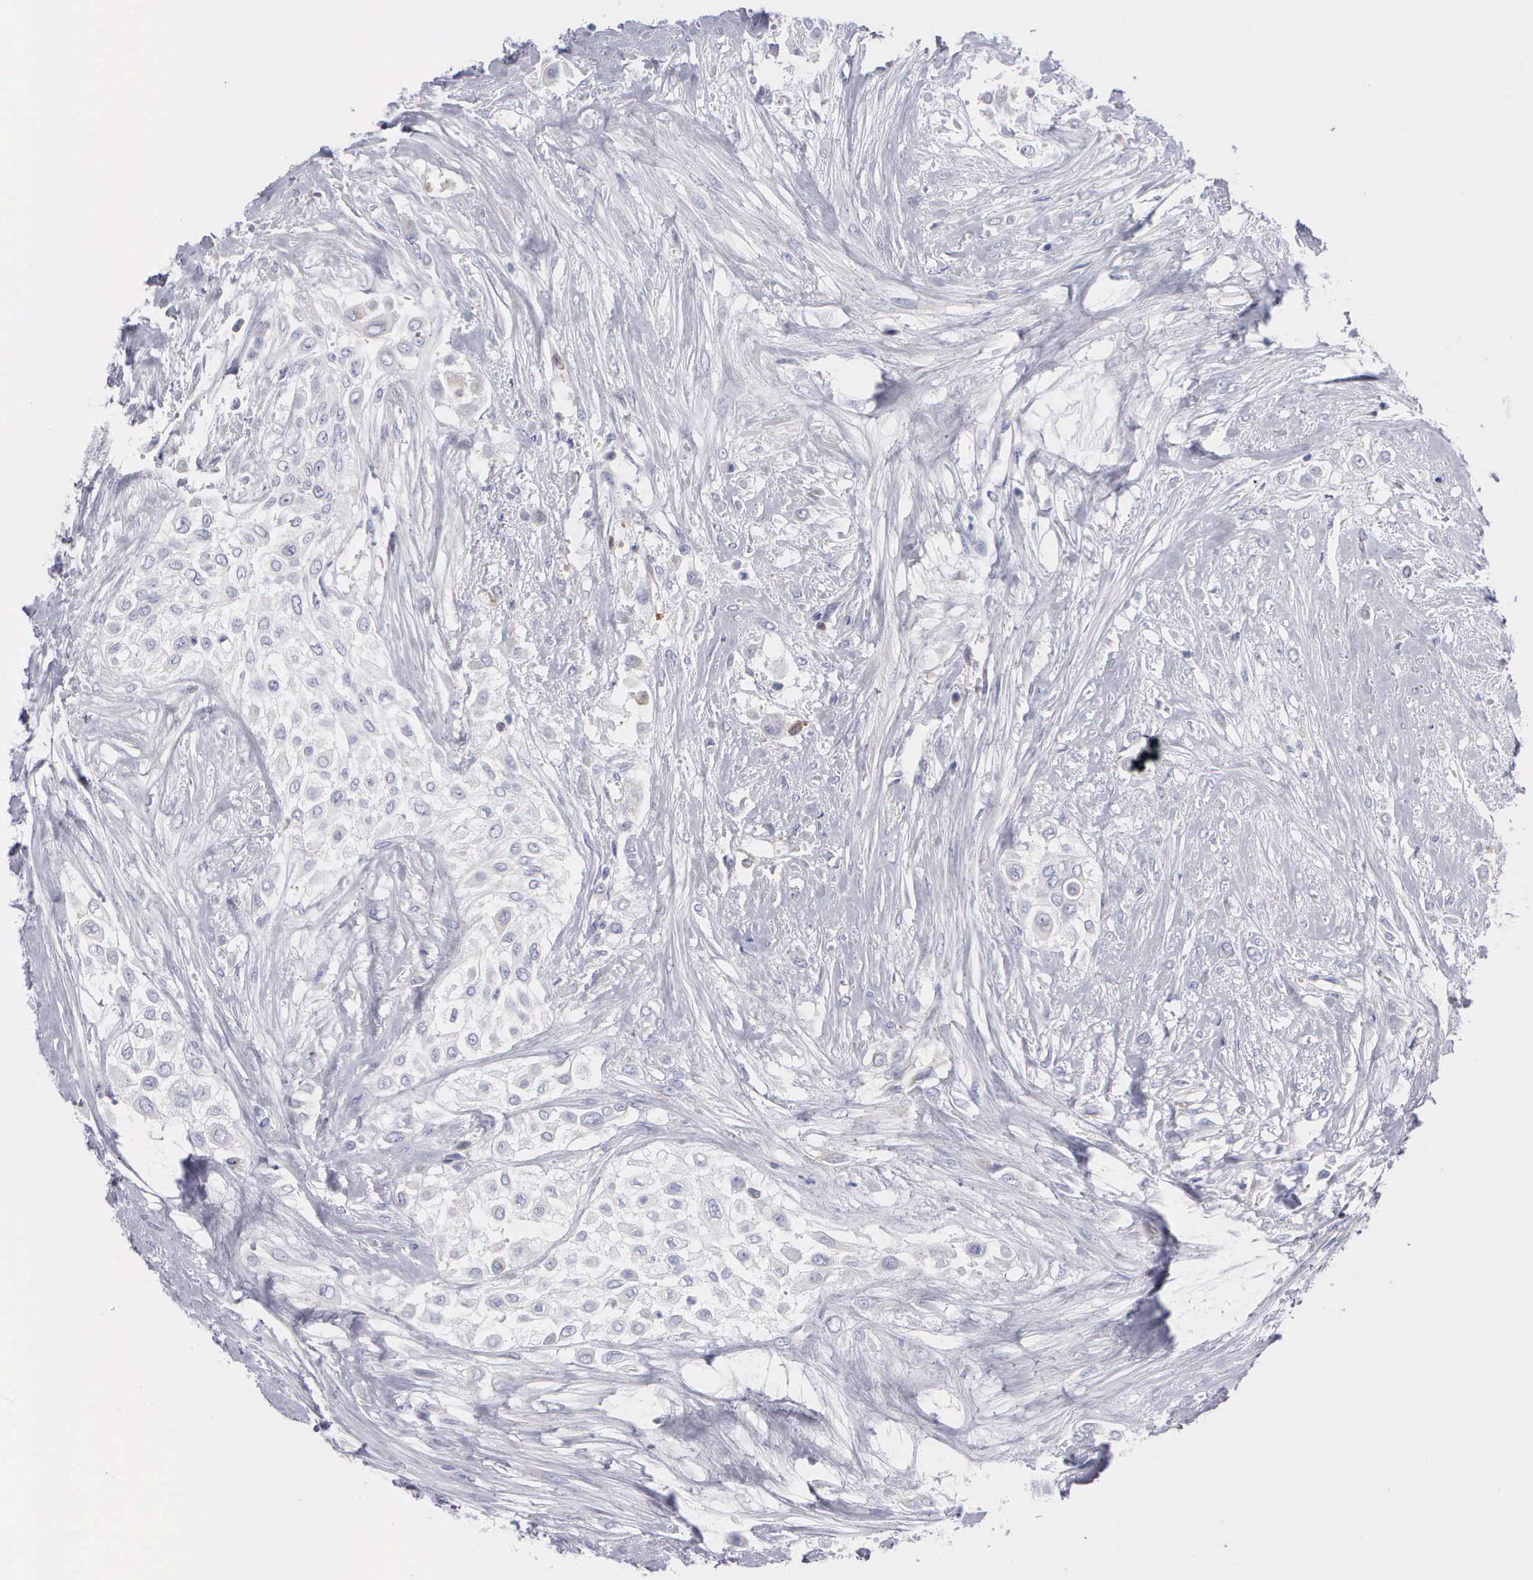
{"staining": {"intensity": "negative", "quantity": "none", "location": "none"}, "tissue": "urothelial cancer", "cell_type": "Tumor cells", "image_type": "cancer", "snomed": [{"axis": "morphology", "description": "Urothelial carcinoma, High grade"}, {"axis": "topography", "description": "Urinary bladder"}], "caption": "Tumor cells are negative for protein expression in human urothelial cancer.", "gene": "TYRP1", "patient": {"sex": "male", "age": 57}}